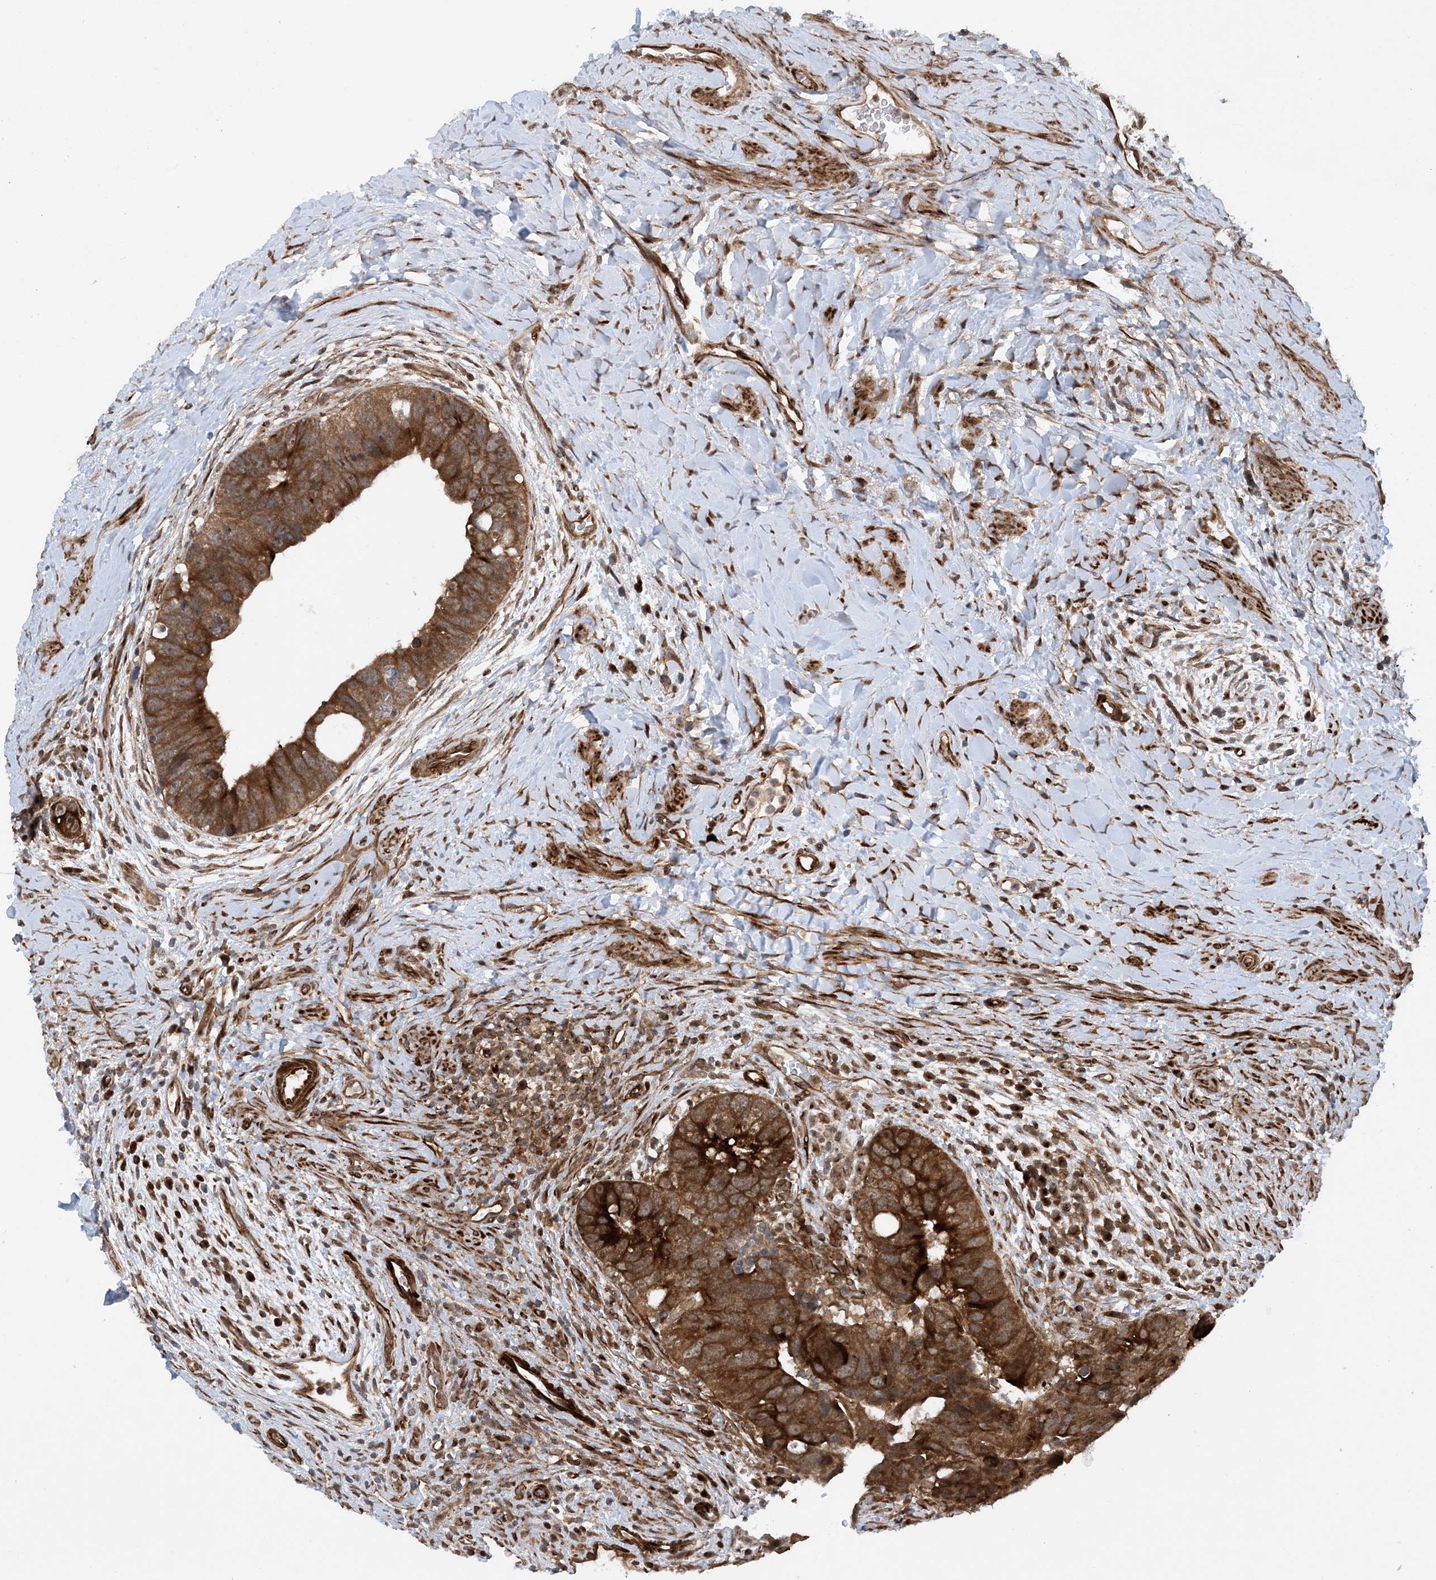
{"staining": {"intensity": "strong", "quantity": "25%-75%", "location": "cytoplasmic/membranous"}, "tissue": "colorectal cancer", "cell_type": "Tumor cells", "image_type": "cancer", "snomed": [{"axis": "morphology", "description": "Adenocarcinoma, NOS"}, {"axis": "topography", "description": "Rectum"}], "caption": "An immunohistochemistry (IHC) histopathology image of tumor tissue is shown. Protein staining in brown highlights strong cytoplasmic/membranous positivity in colorectal adenocarcinoma within tumor cells. Ihc stains the protein in brown and the nuclei are stained blue.", "gene": "HEMK1", "patient": {"sex": "male", "age": 59}}